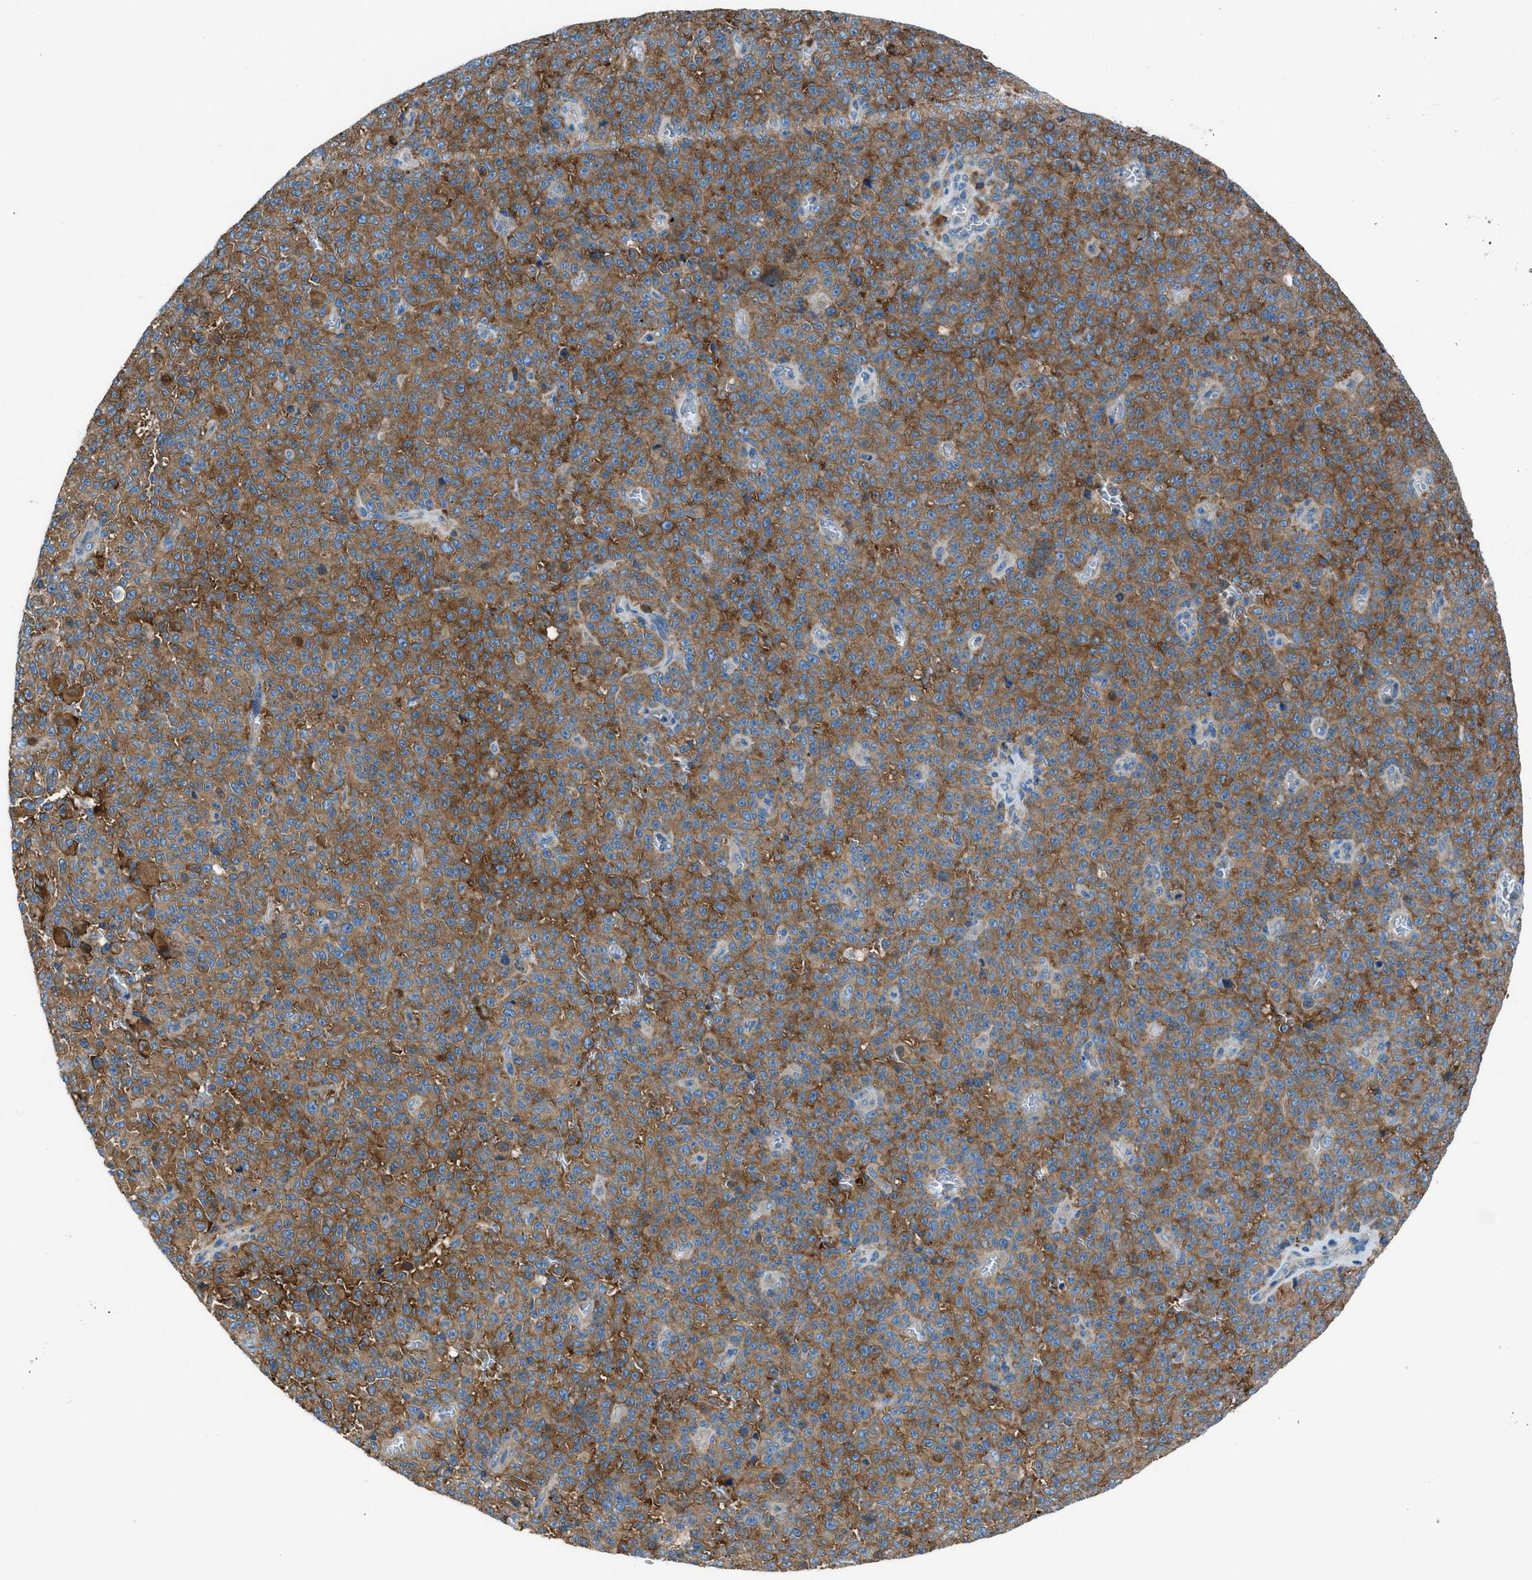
{"staining": {"intensity": "strong", "quantity": ">75%", "location": "cytoplasmic/membranous"}, "tissue": "melanoma", "cell_type": "Tumor cells", "image_type": "cancer", "snomed": [{"axis": "morphology", "description": "Malignant melanoma, NOS"}, {"axis": "topography", "description": "Skin"}], "caption": "Immunohistochemical staining of human melanoma exhibits high levels of strong cytoplasmic/membranous protein positivity in about >75% of tumor cells.", "gene": "SARS1", "patient": {"sex": "female", "age": 82}}